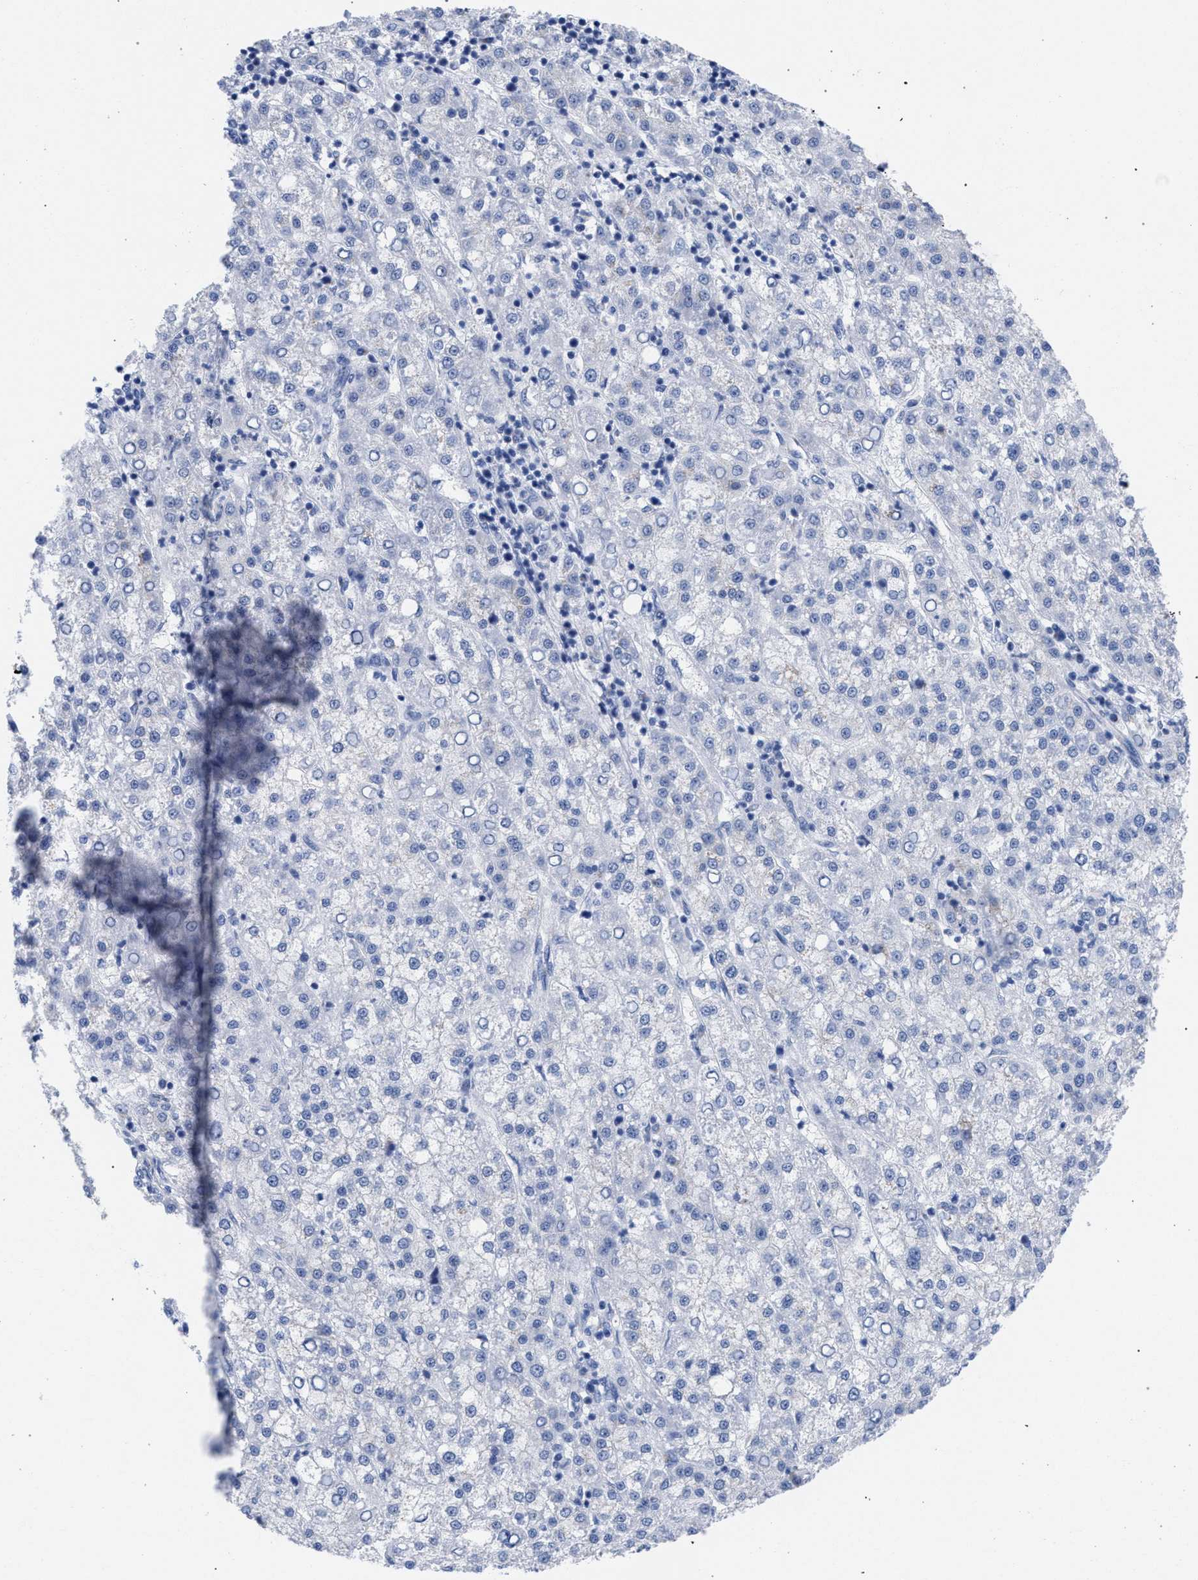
{"staining": {"intensity": "negative", "quantity": "none", "location": "none"}, "tissue": "liver cancer", "cell_type": "Tumor cells", "image_type": "cancer", "snomed": [{"axis": "morphology", "description": "Carcinoma, Hepatocellular, NOS"}, {"axis": "topography", "description": "Liver"}], "caption": "A high-resolution image shows immunohistochemistry (IHC) staining of hepatocellular carcinoma (liver), which reveals no significant staining in tumor cells. (IHC, brightfield microscopy, high magnification).", "gene": "GOLGA2", "patient": {"sex": "female", "age": 58}}